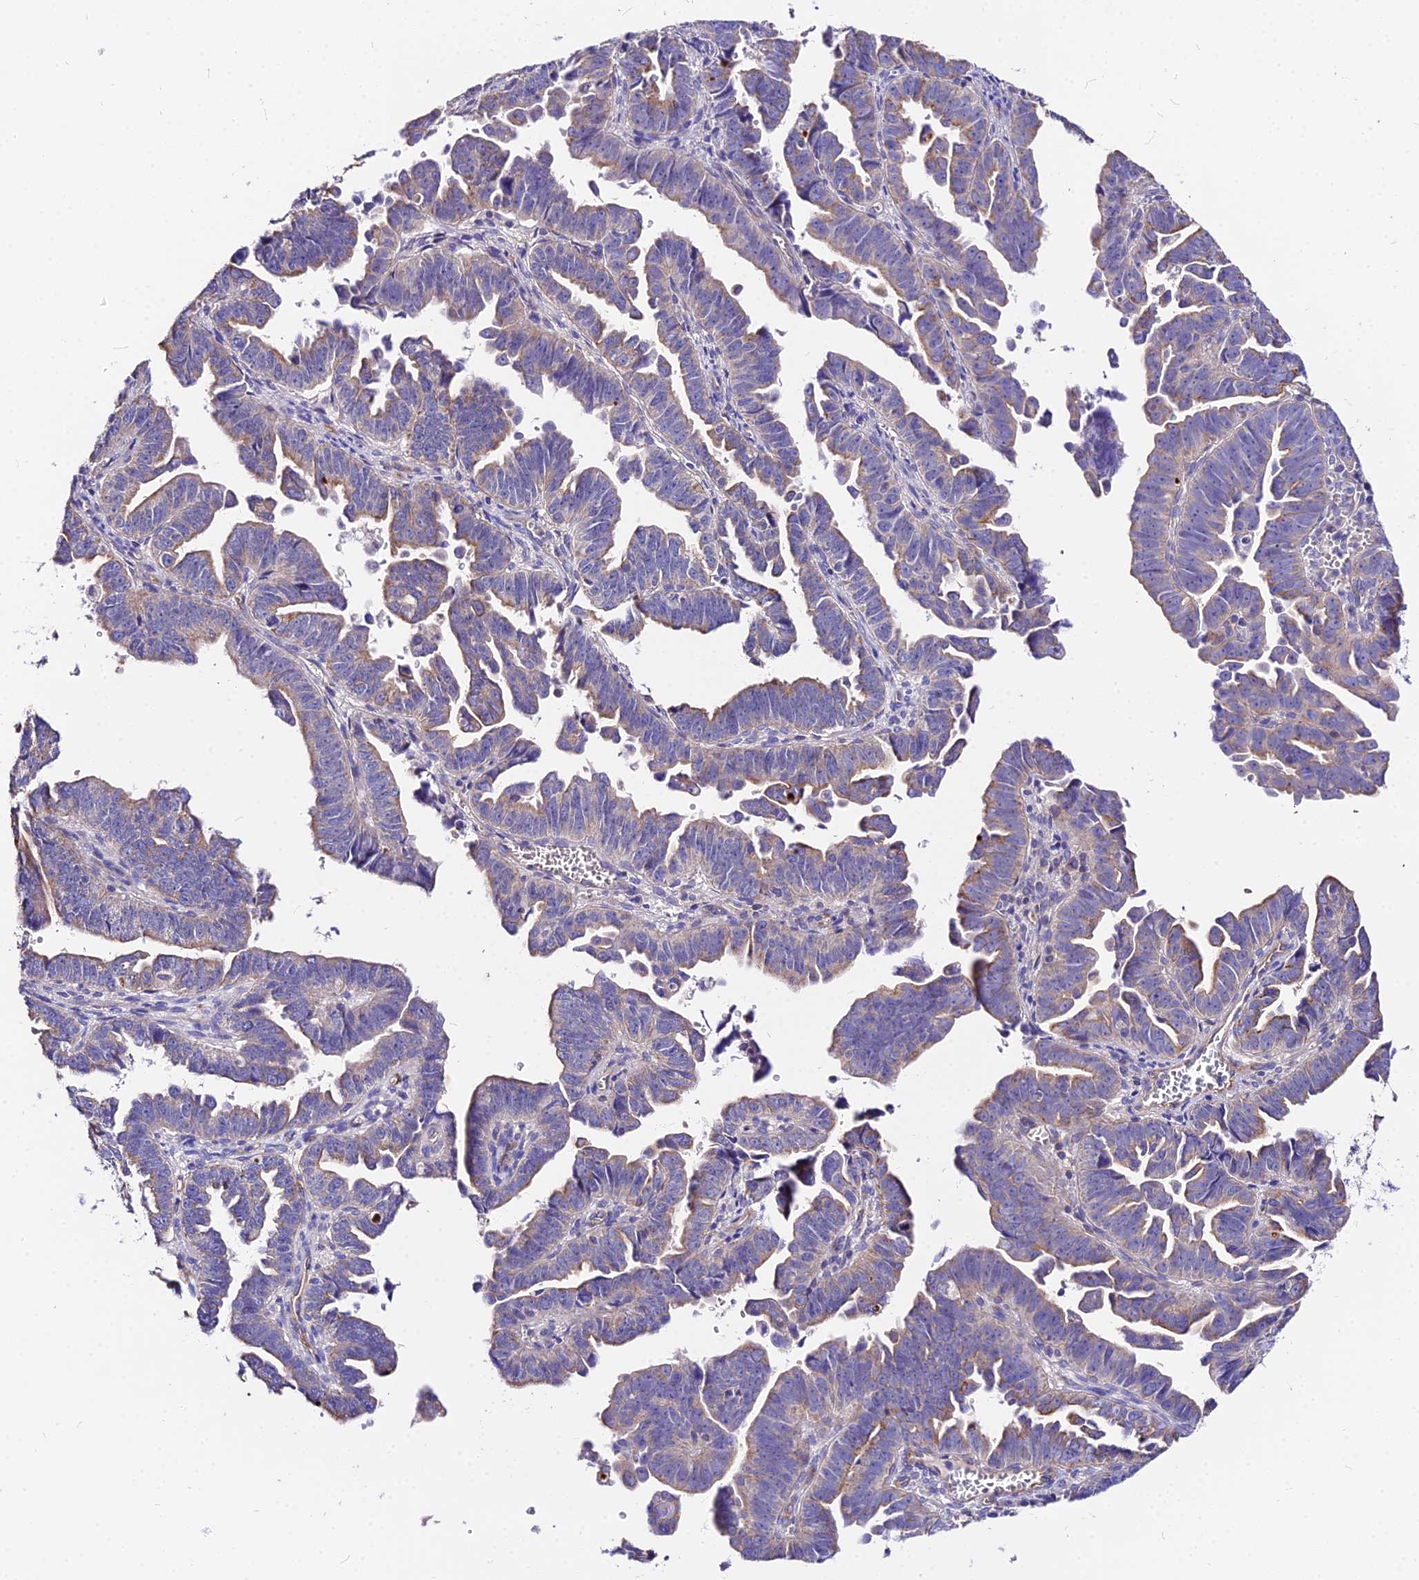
{"staining": {"intensity": "weak", "quantity": "25%-75%", "location": "cytoplasmic/membranous"}, "tissue": "endometrial cancer", "cell_type": "Tumor cells", "image_type": "cancer", "snomed": [{"axis": "morphology", "description": "Adenocarcinoma, NOS"}, {"axis": "topography", "description": "Endometrium"}], "caption": "Endometrial cancer stained with a brown dye exhibits weak cytoplasmic/membranous positive staining in about 25%-75% of tumor cells.", "gene": "DAW1", "patient": {"sex": "female", "age": 75}}